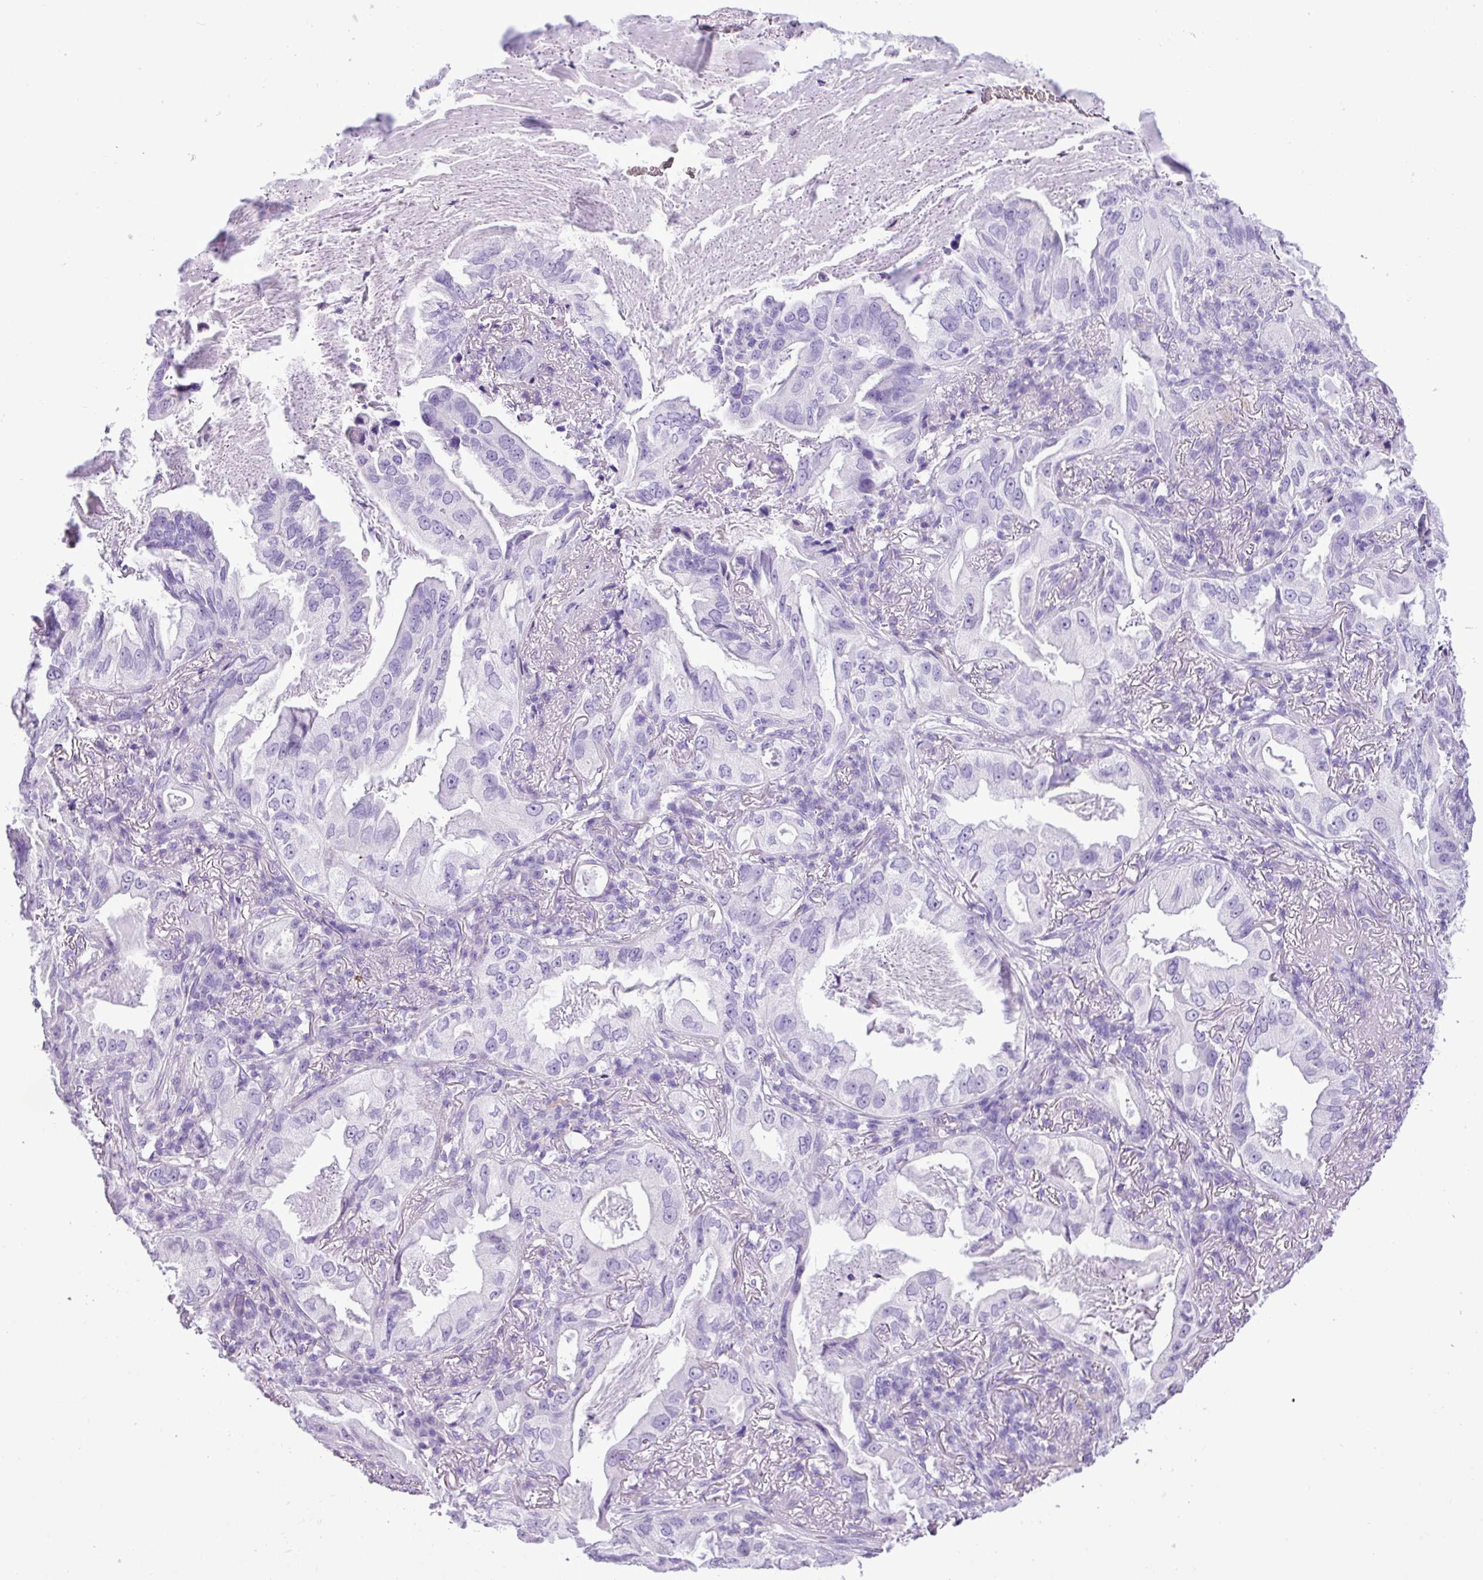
{"staining": {"intensity": "negative", "quantity": "none", "location": "none"}, "tissue": "lung cancer", "cell_type": "Tumor cells", "image_type": "cancer", "snomed": [{"axis": "morphology", "description": "Adenocarcinoma, NOS"}, {"axis": "topography", "description": "Lung"}], "caption": "There is no significant staining in tumor cells of adenocarcinoma (lung).", "gene": "ZSCAN5A", "patient": {"sex": "female", "age": 69}}